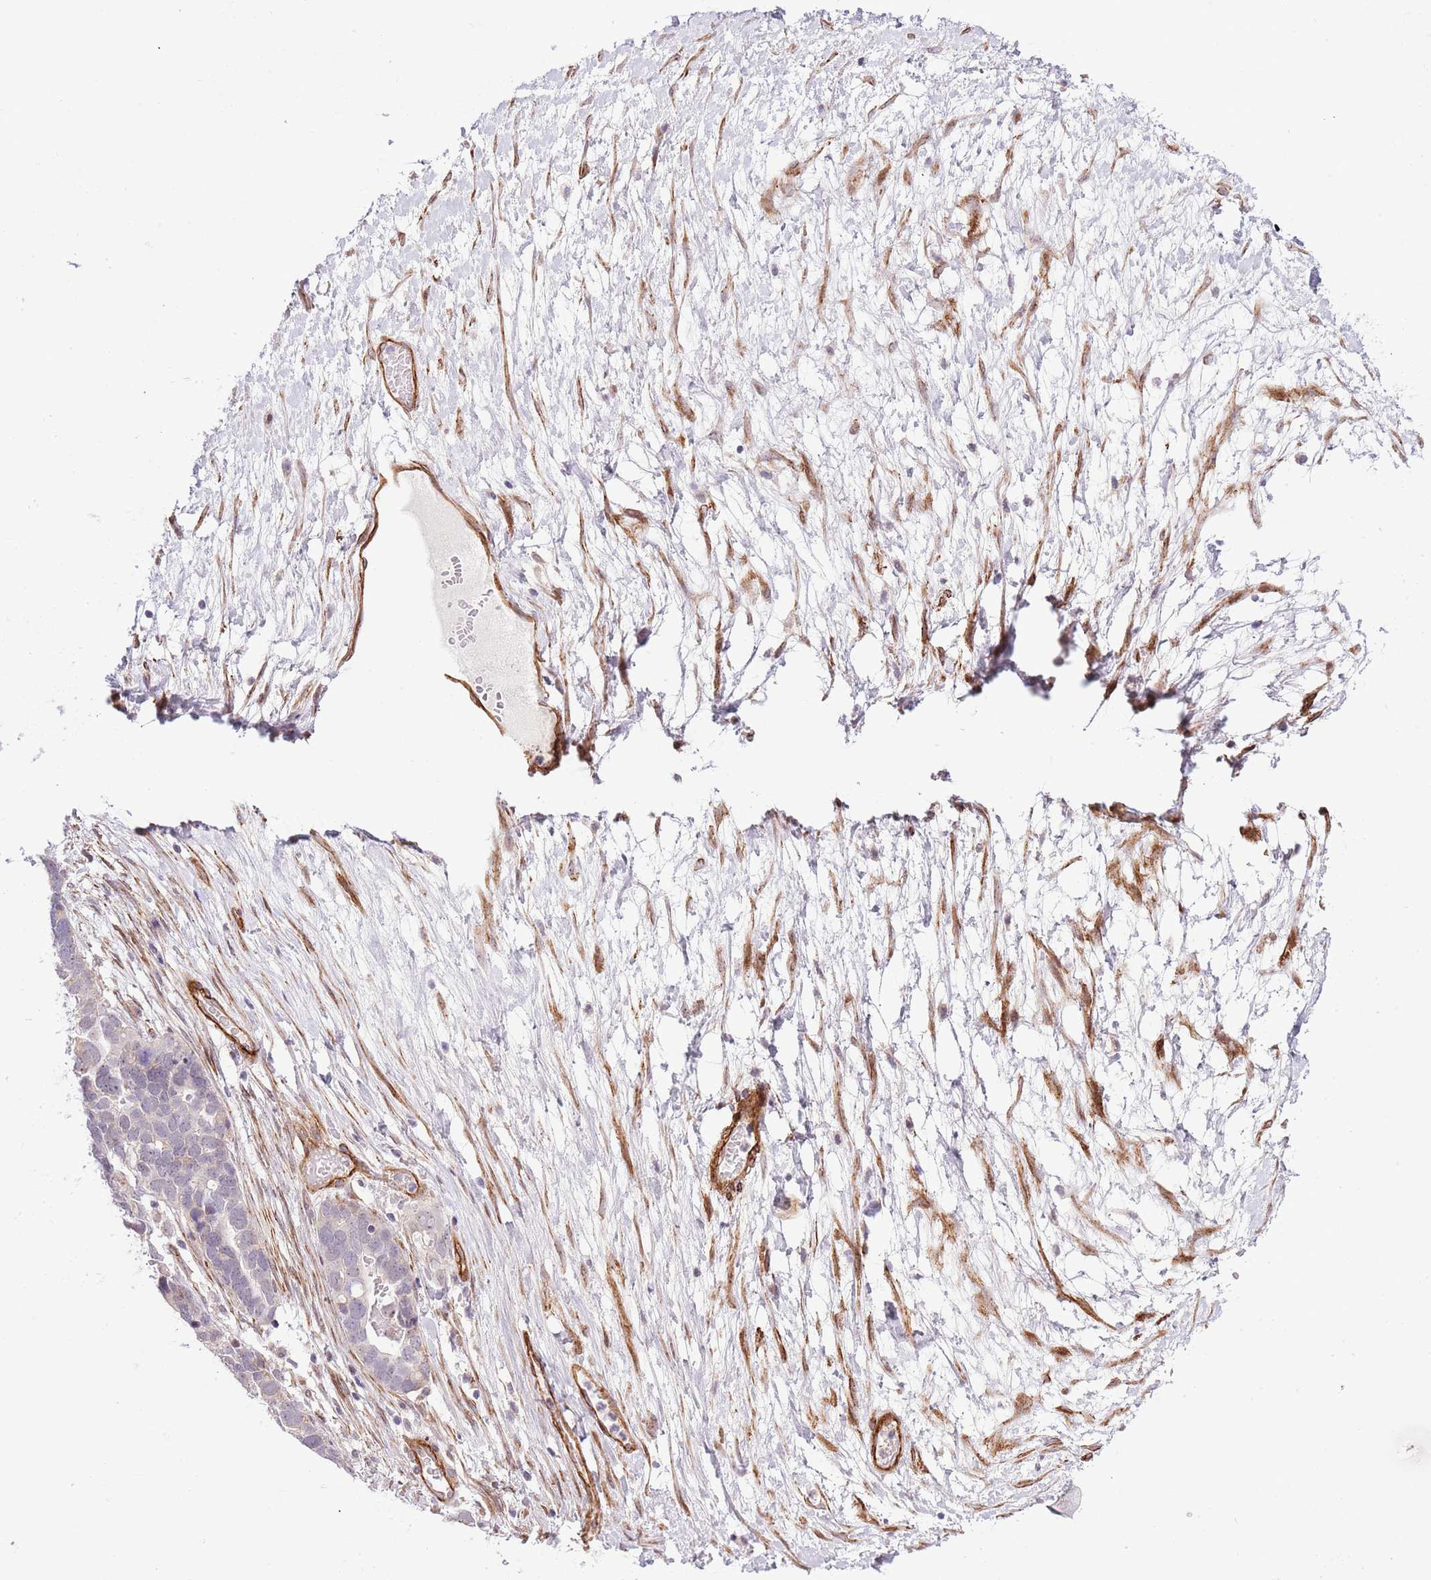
{"staining": {"intensity": "weak", "quantity": "<25%", "location": "cytoplasmic/membranous"}, "tissue": "ovarian cancer", "cell_type": "Tumor cells", "image_type": "cancer", "snomed": [{"axis": "morphology", "description": "Cystadenocarcinoma, serous, NOS"}, {"axis": "topography", "description": "Ovary"}], "caption": "This micrograph is of serous cystadenocarcinoma (ovarian) stained with IHC to label a protein in brown with the nuclei are counter-stained blue. There is no expression in tumor cells.", "gene": "NEK3", "patient": {"sex": "female", "age": 54}}